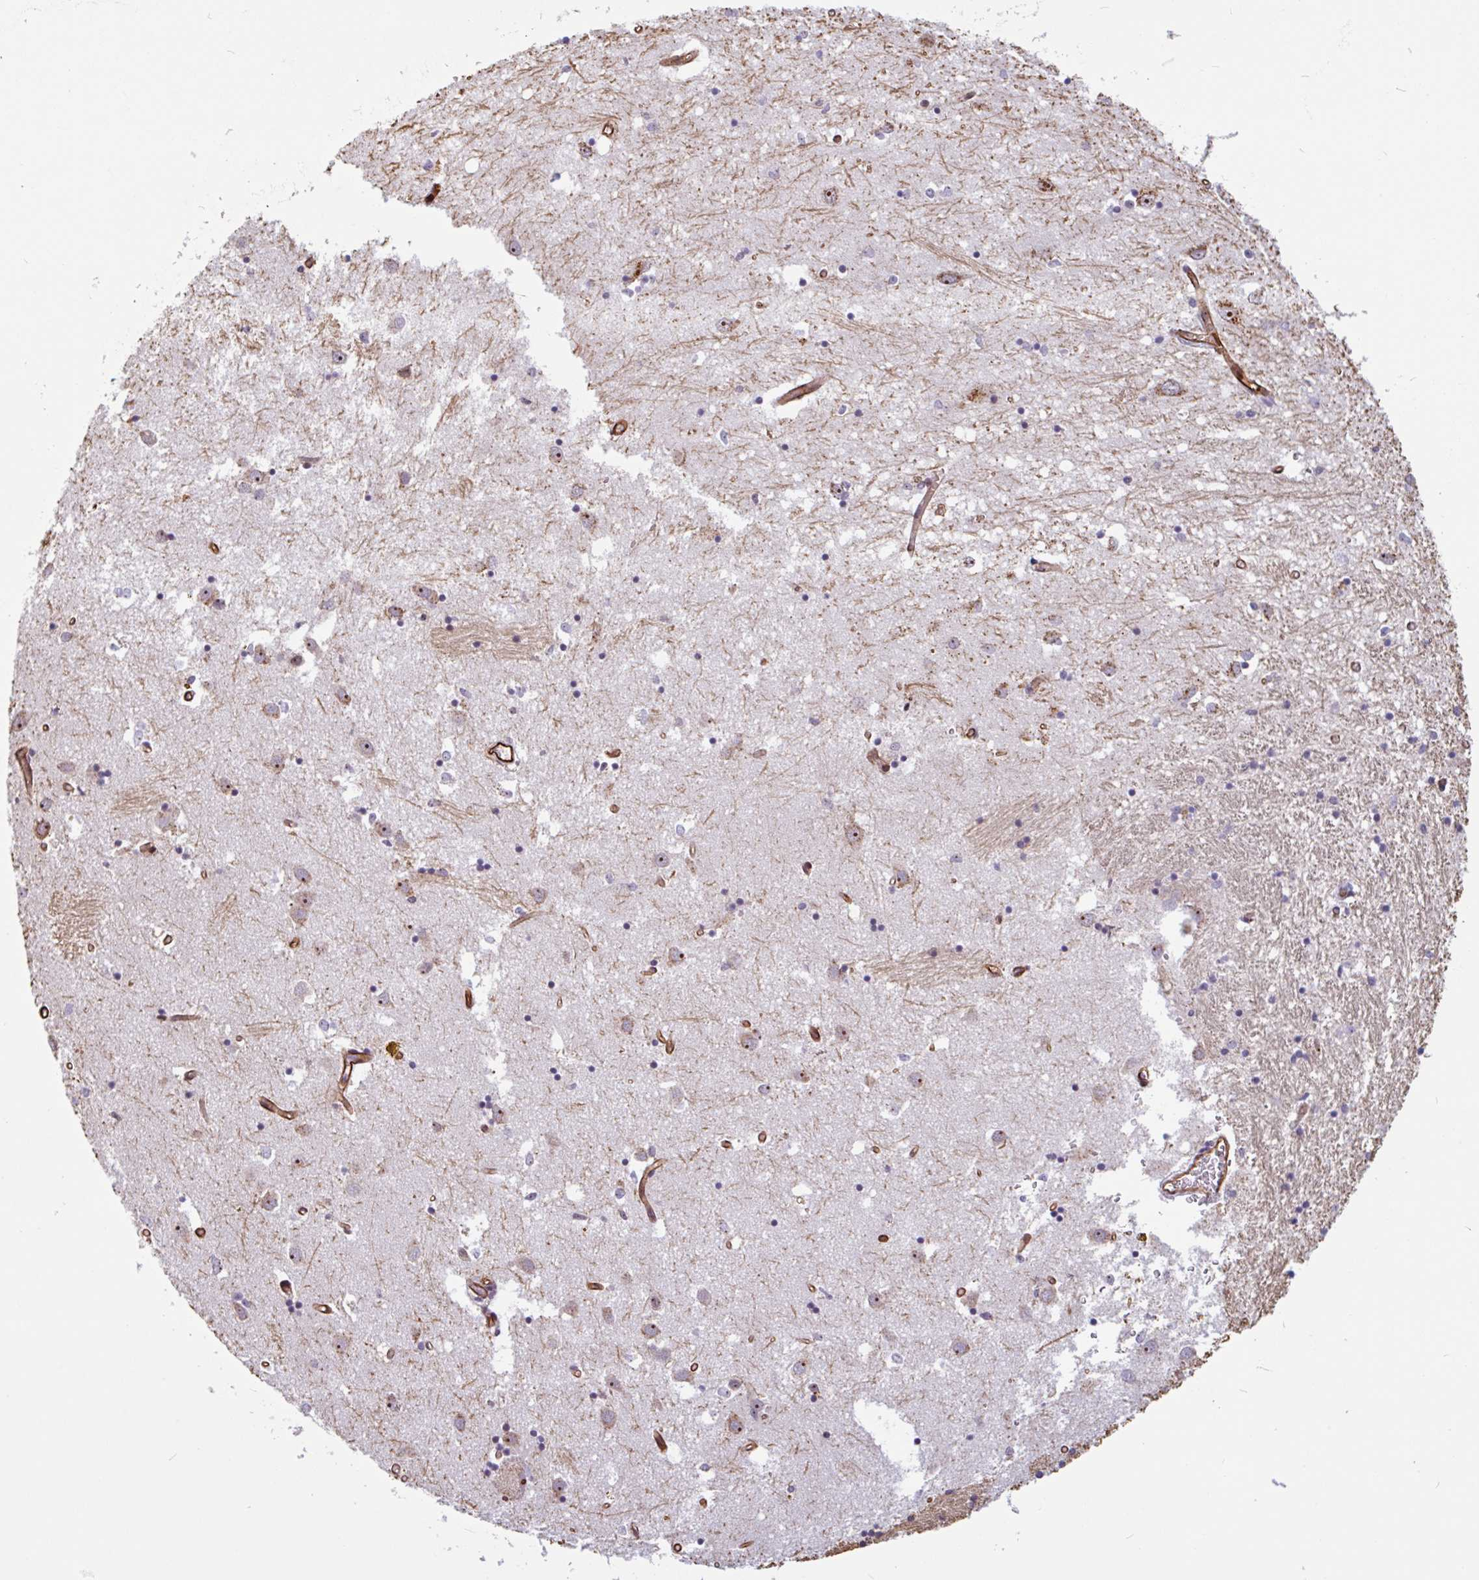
{"staining": {"intensity": "negative", "quantity": "none", "location": "none"}, "tissue": "caudate", "cell_type": "Glial cells", "image_type": "normal", "snomed": [{"axis": "morphology", "description": "Normal tissue, NOS"}, {"axis": "topography", "description": "Lateral ventricle wall"}], "caption": "DAB immunohistochemical staining of normal caudate exhibits no significant positivity in glial cells. Nuclei are stained in blue.", "gene": "ZNF689", "patient": {"sex": "male", "age": 70}}